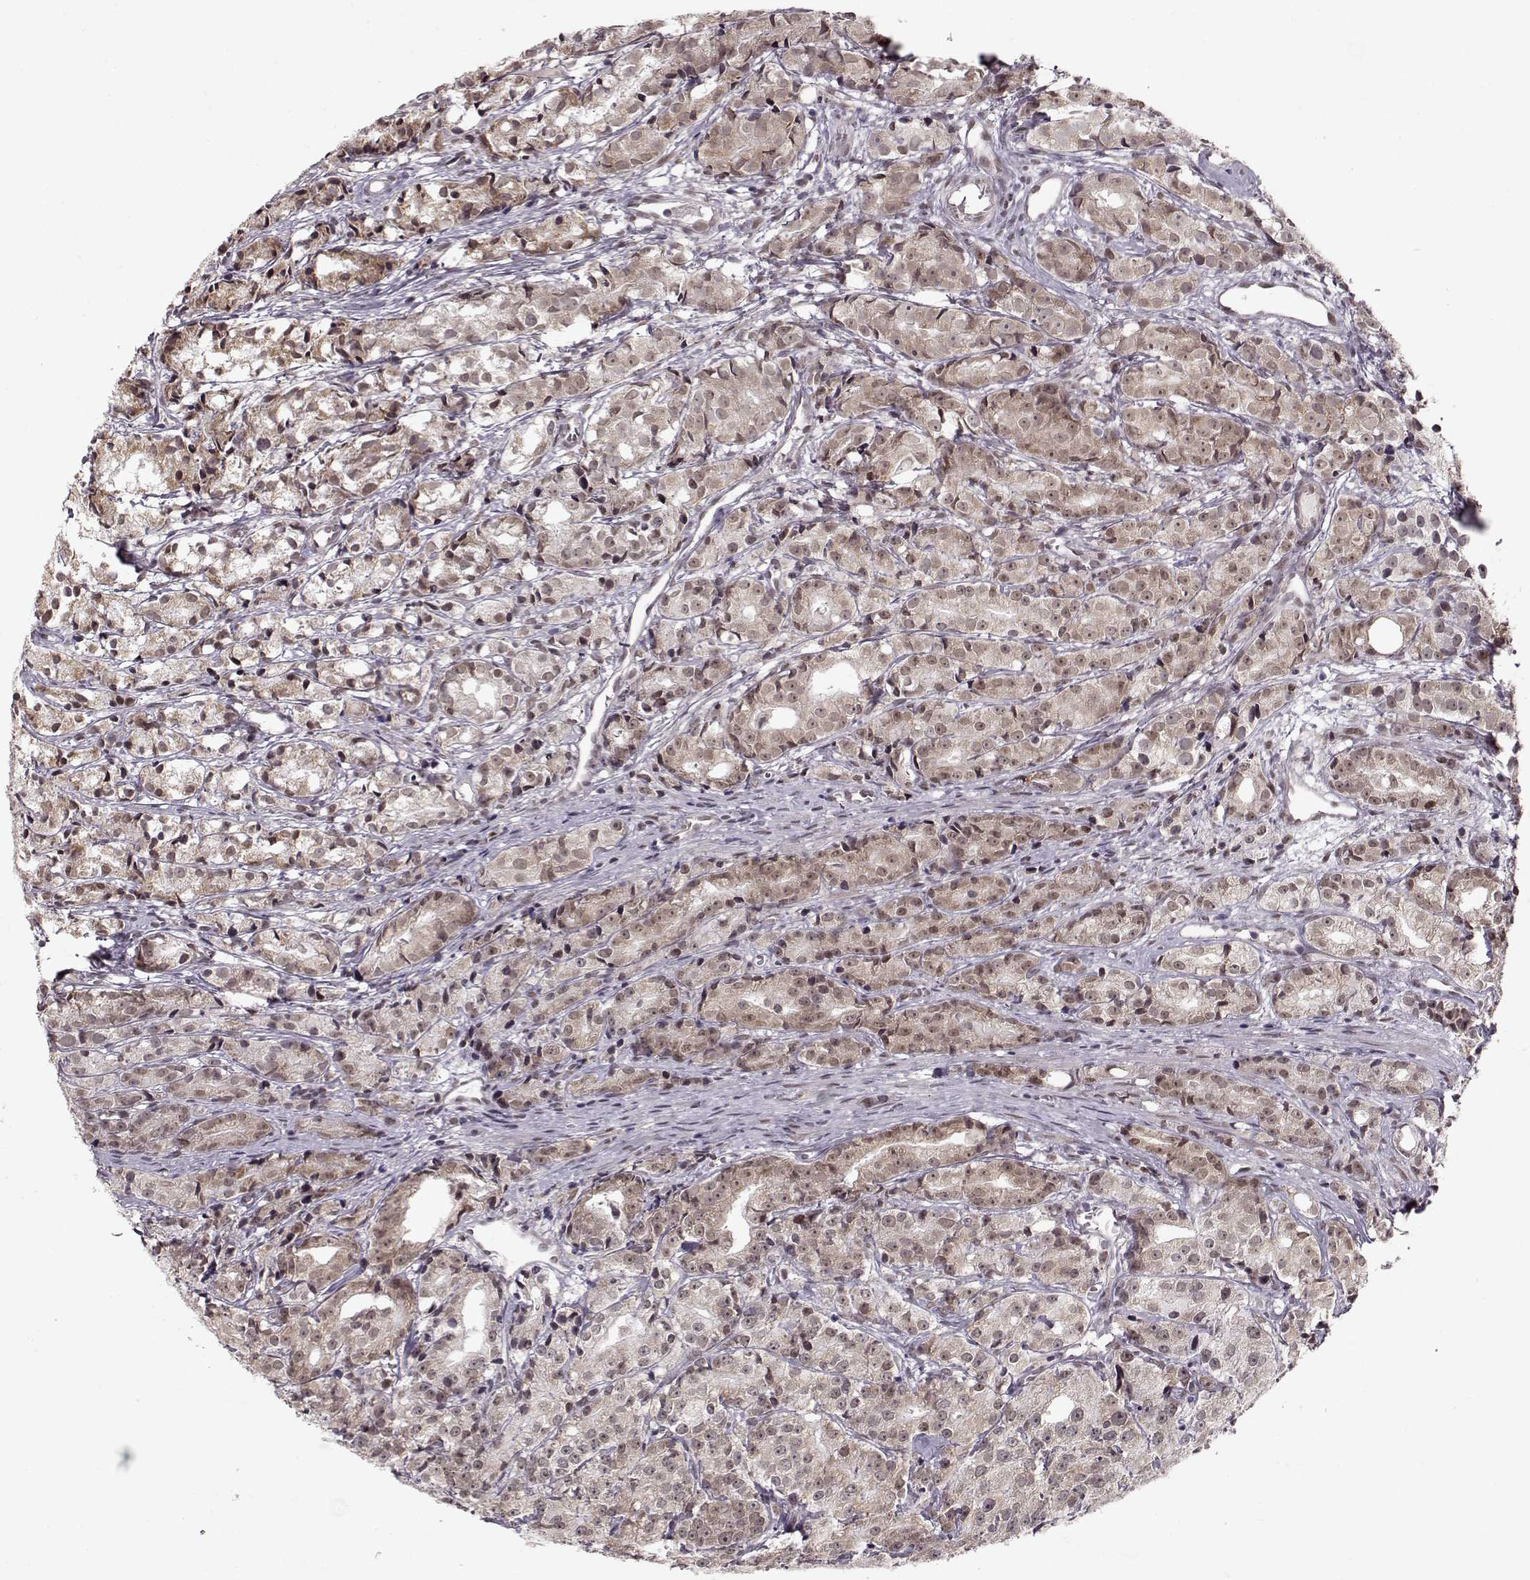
{"staining": {"intensity": "weak", "quantity": "25%-75%", "location": "cytoplasmic/membranous"}, "tissue": "prostate cancer", "cell_type": "Tumor cells", "image_type": "cancer", "snomed": [{"axis": "morphology", "description": "Adenocarcinoma, Medium grade"}, {"axis": "topography", "description": "Prostate"}], "caption": "About 25%-75% of tumor cells in human prostate cancer exhibit weak cytoplasmic/membranous protein expression as visualized by brown immunohistochemical staining.", "gene": "RAI1", "patient": {"sex": "male", "age": 74}}